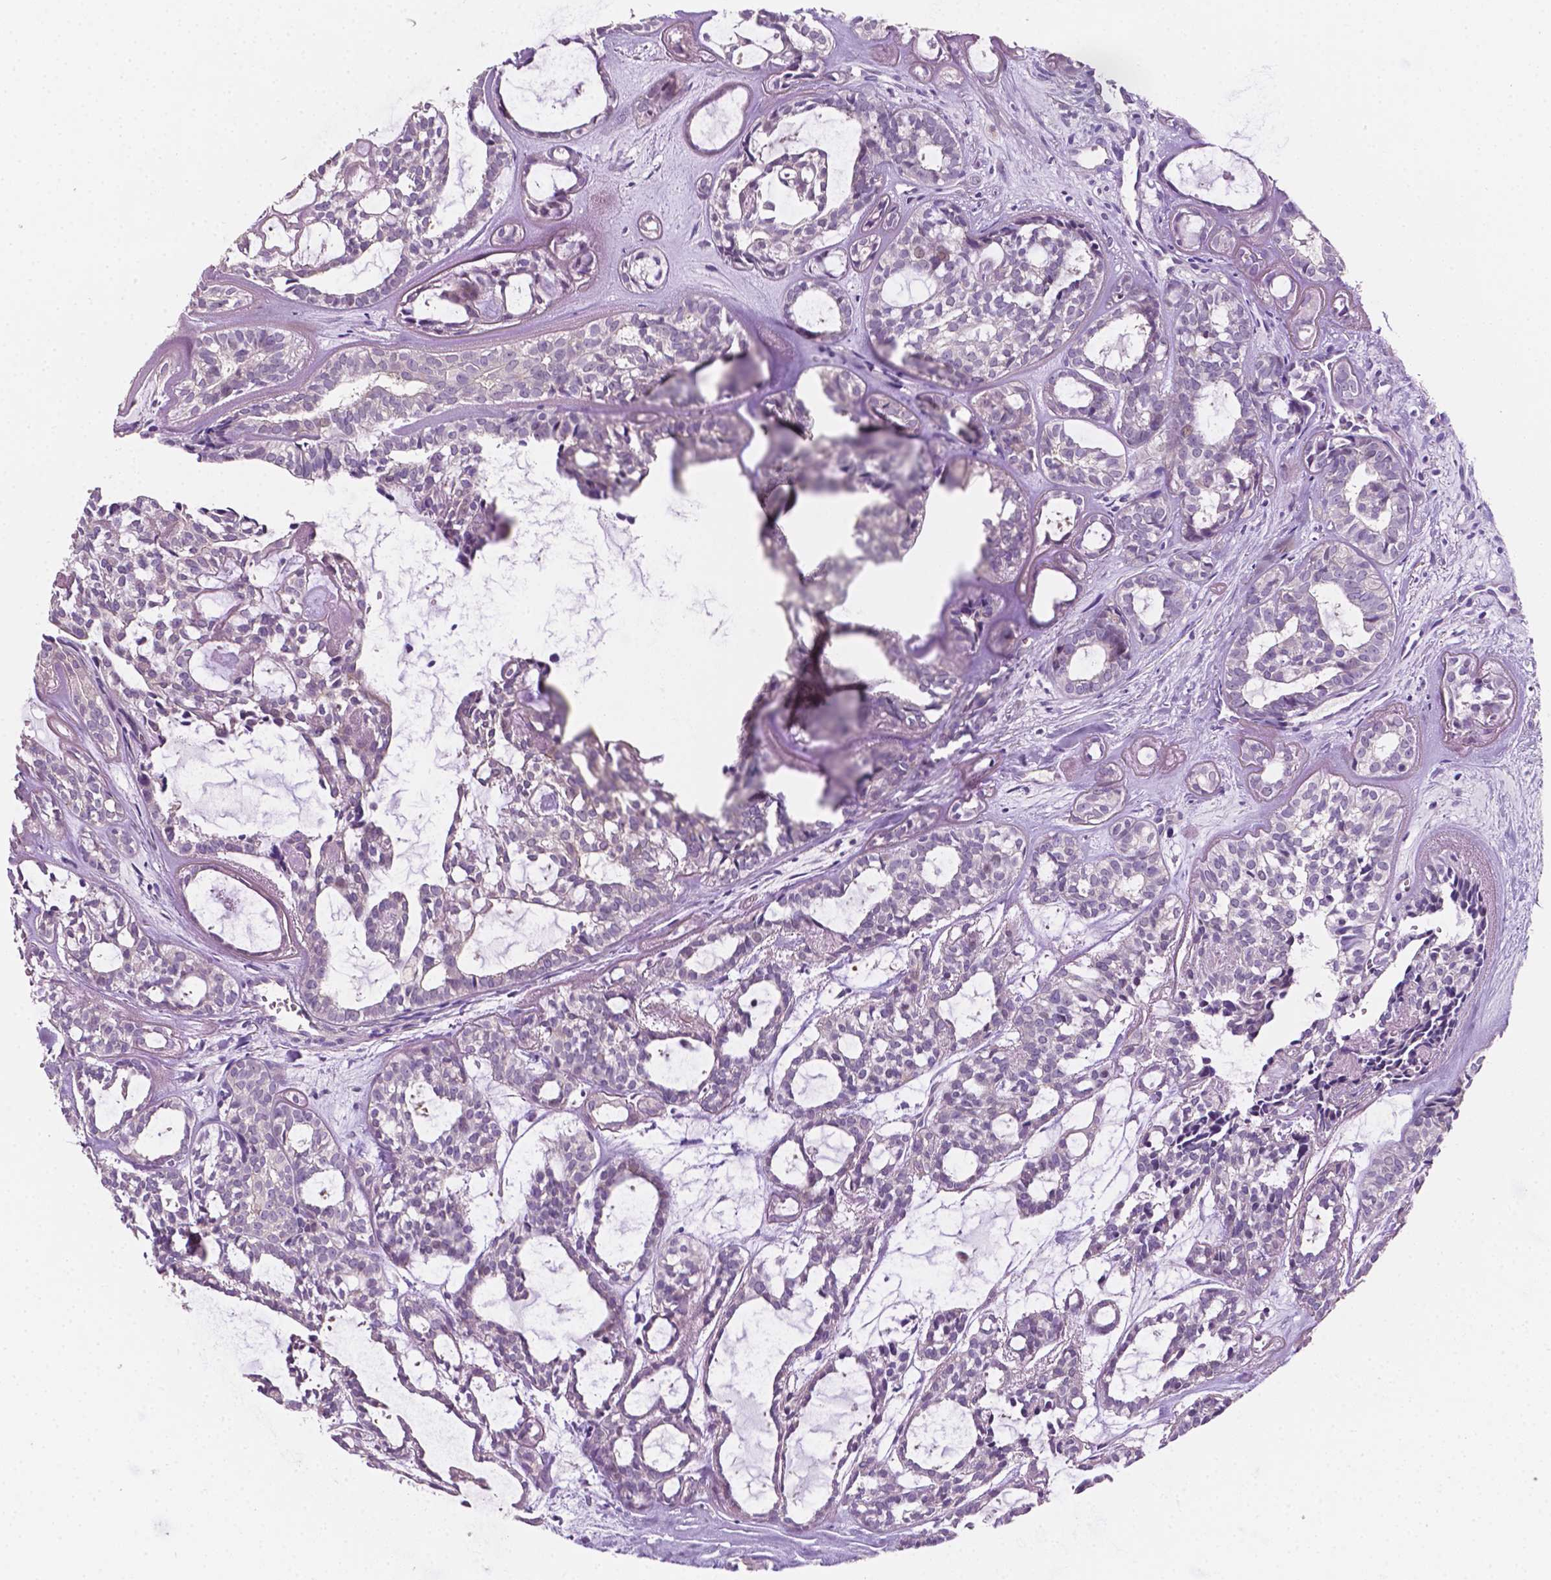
{"staining": {"intensity": "negative", "quantity": "none", "location": "none"}, "tissue": "head and neck cancer", "cell_type": "Tumor cells", "image_type": "cancer", "snomed": [{"axis": "morphology", "description": "Adenocarcinoma, NOS"}, {"axis": "topography", "description": "Head-Neck"}], "caption": "The photomicrograph displays no significant staining in tumor cells of head and neck cancer.", "gene": "EGFR", "patient": {"sex": "female", "age": 62}}